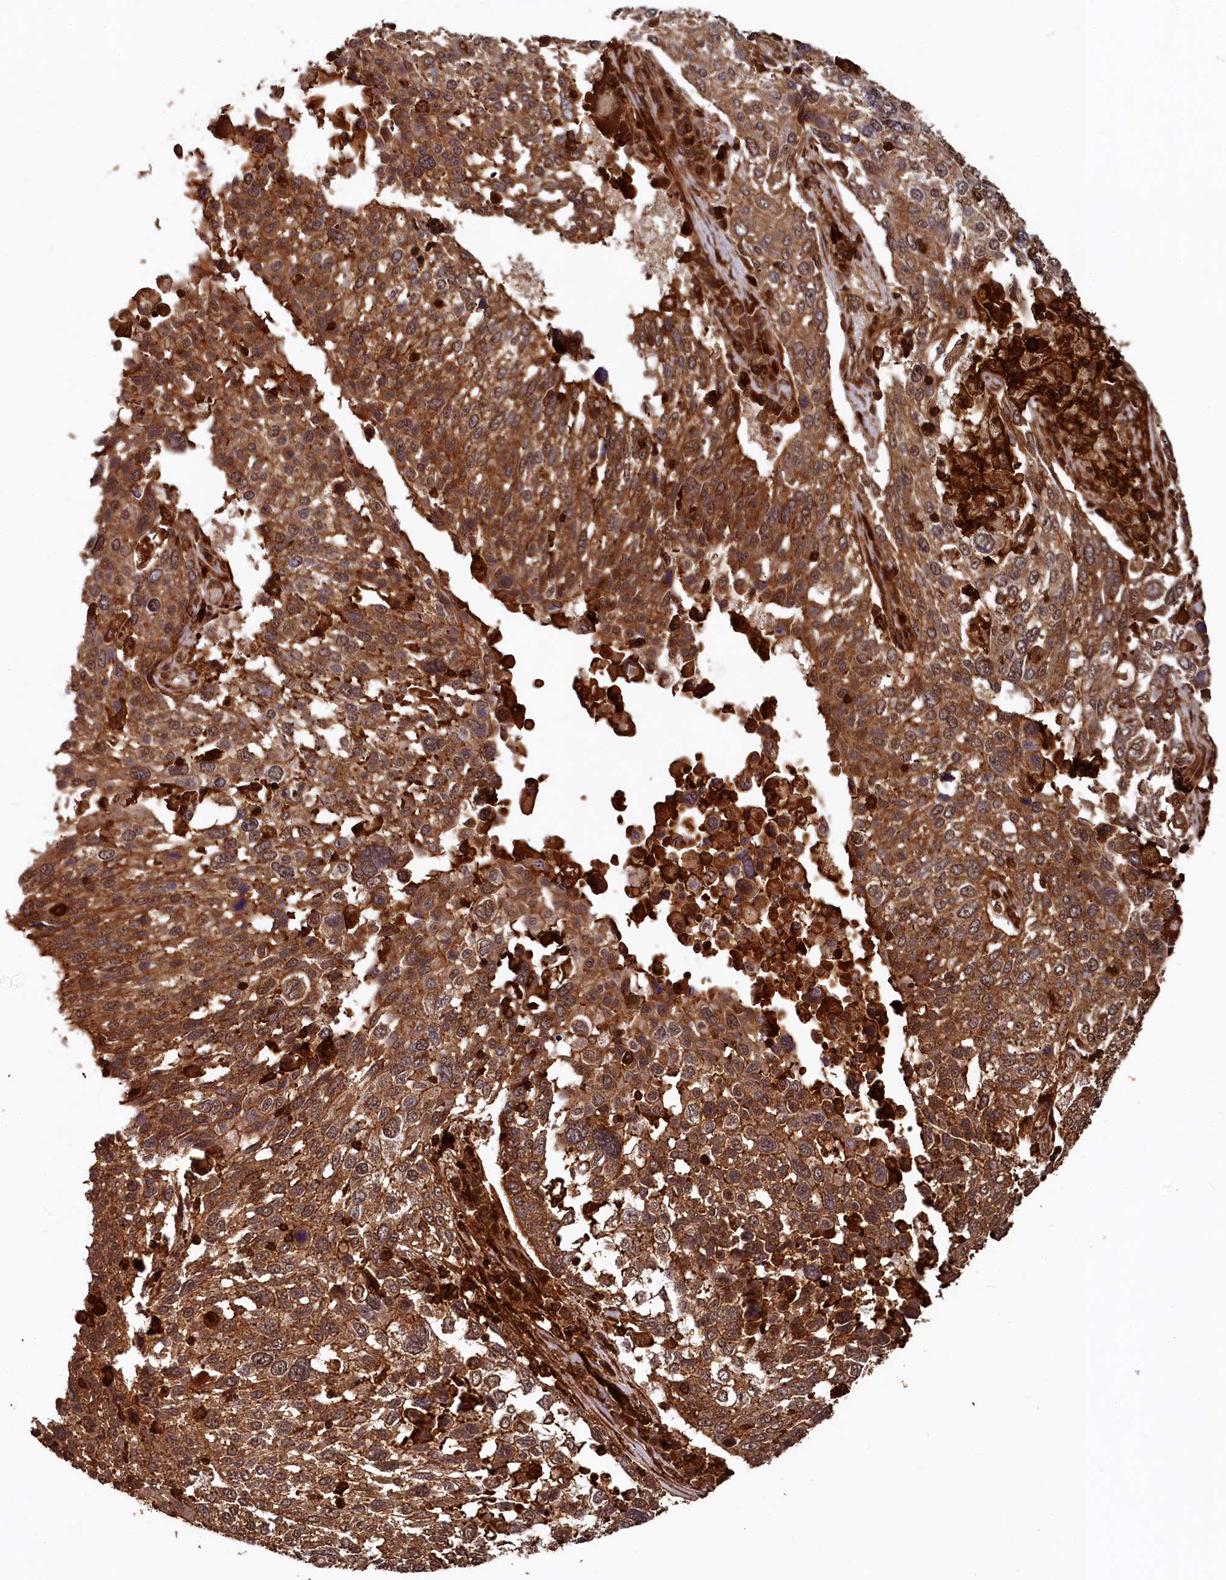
{"staining": {"intensity": "moderate", "quantity": ">75%", "location": "cytoplasmic/membranous"}, "tissue": "lung cancer", "cell_type": "Tumor cells", "image_type": "cancer", "snomed": [{"axis": "morphology", "description": "Squamous cell carcinoma, NOS"}, {"axis": "topography", "description": "Lung"}], "caption": "Lung squamous cell carcinoma tissue exhibits moderate cytoplasmic/membranous expression in about >75% of tumor cells", "gene": "STUB1", "patient": {"sex": "male", "age": 65}}